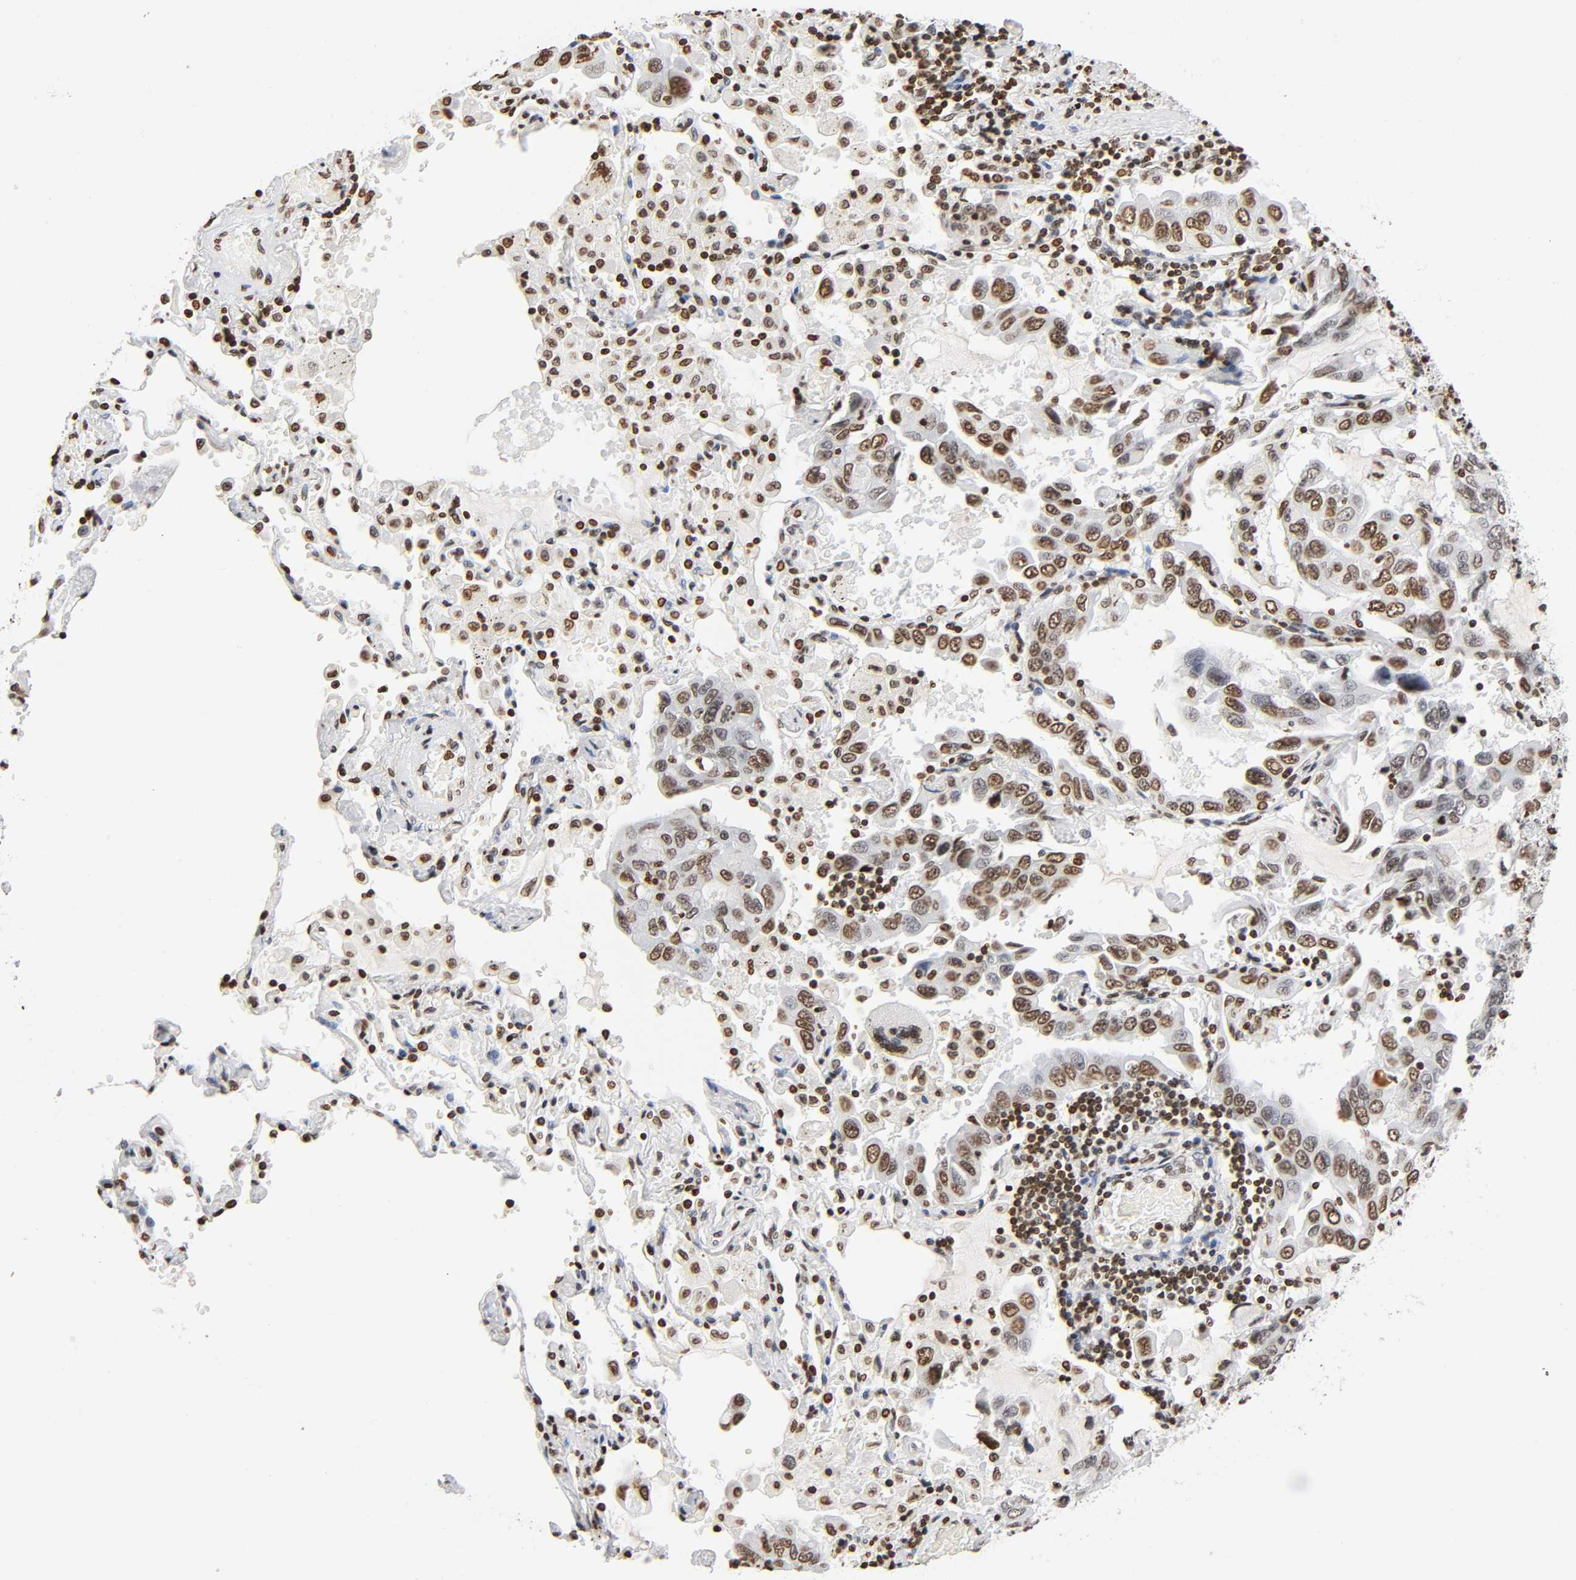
{"staining": {"intensity": "moderate", "quantity": ">75%", "location": "nuclear"}, "tissue": "lung cancer", "cell_type": "Tumor cells", "image_type": "cancer", "snomed": [{"axis": "morphology", "description": "Adenocarcinoma, NOS"}, {"axis": "topography", "description": "Lung"}], "caption": "Human adenocarcinoma (lung) stained with a brown dye reveals moderate nuclear positive expression in about >75% of tumor cells.", "gene": "HOXA6", "patient": {"sex": "male", "age": 64}}